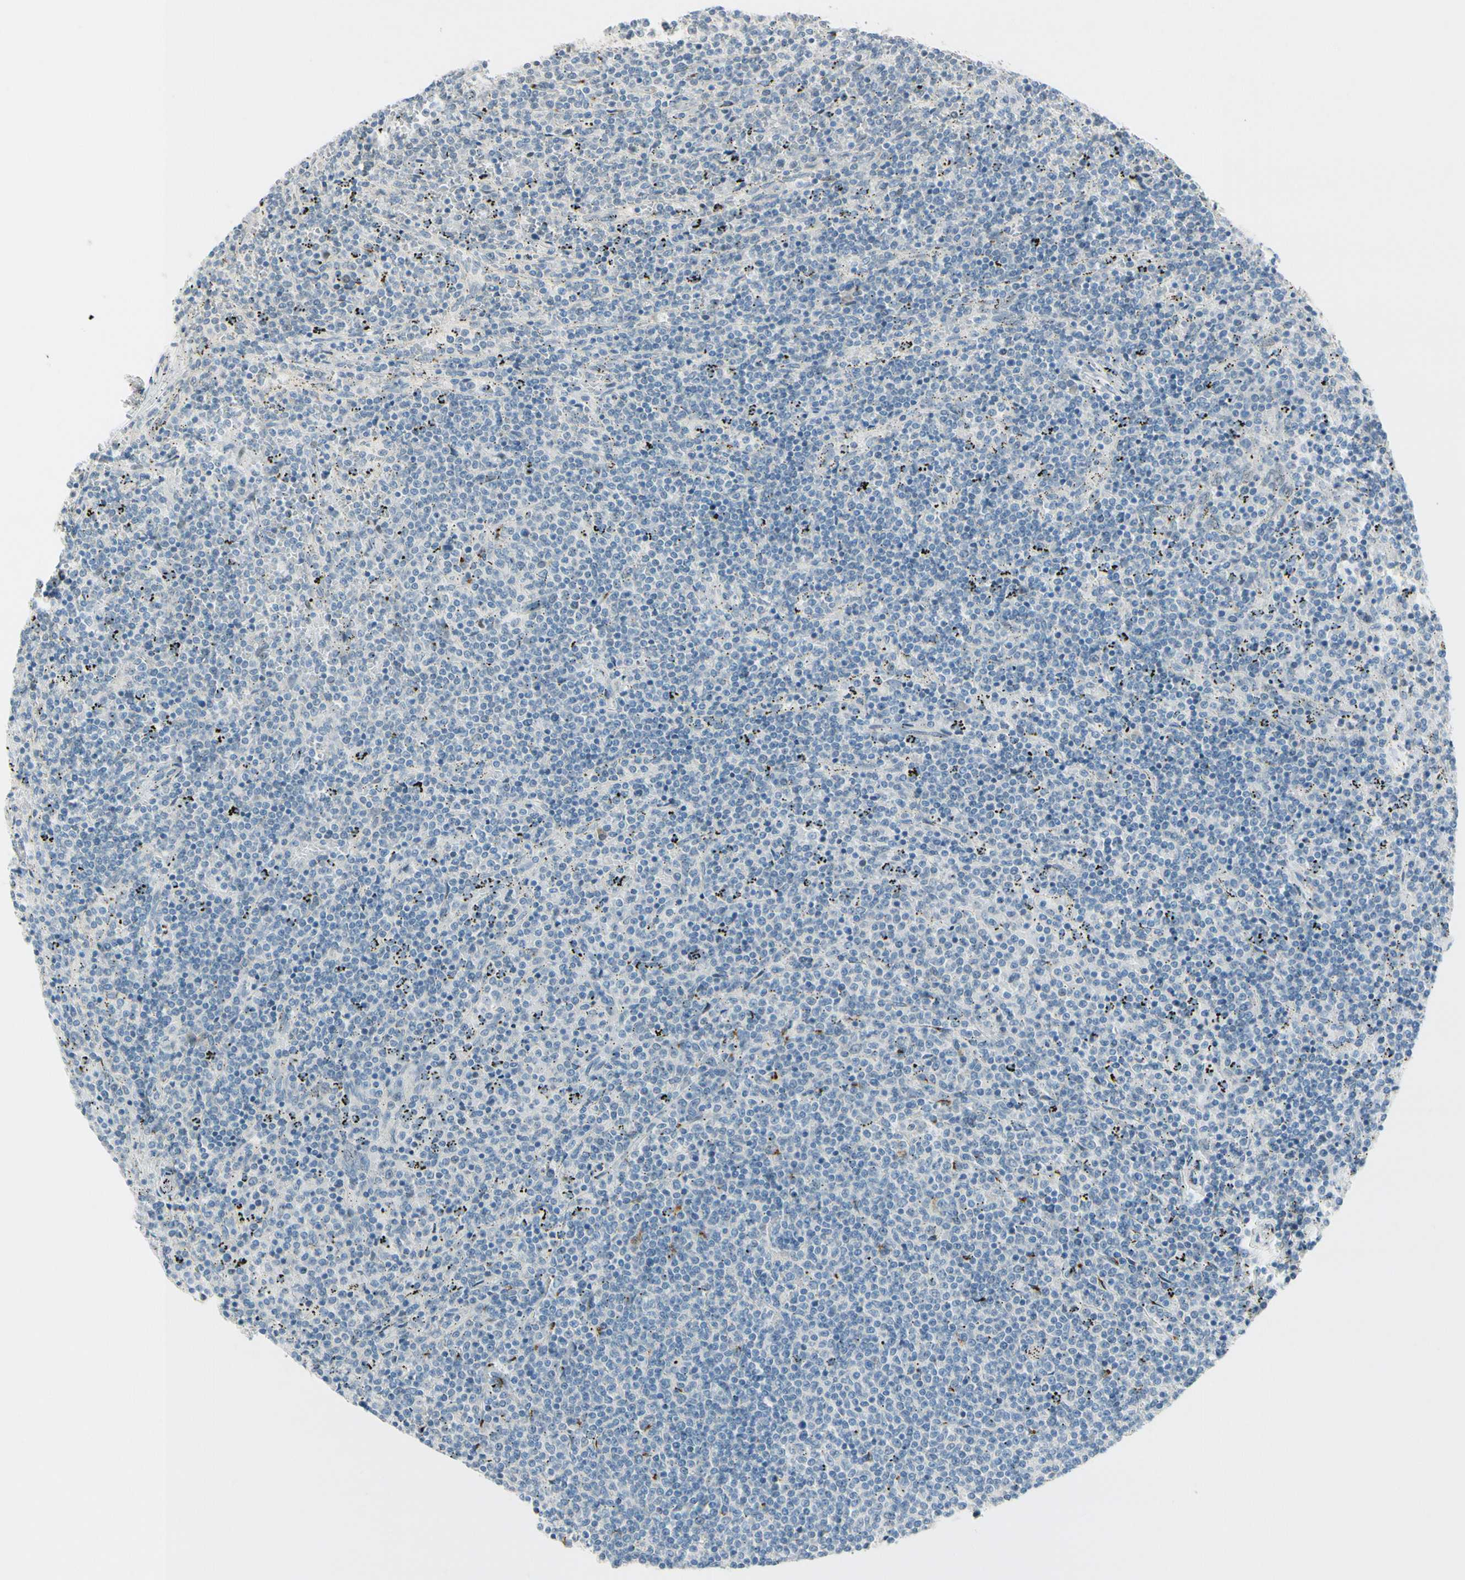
{"staining": {"intensity": "strong", "quantity": "<25%", "location": "cytoplasmic/membranous"}, "tissue": "lymphoma", "cell_type": "Tumor cells", "image_type": "cancer", "snomed": [{"axis": "morphology", "description": "Malignant lymphoma, non-Hodgkin's type, Low grade"}, {"axis": "topography", "description": "Spleen"}], "caption": "The histopathology image demonstrates staining of malignant lymphoma, non-Hodgkin's type (low-grade), revealing strong cytoplasmic/membranous protein positivity (brown color) within tumor cells.", "gene": "B4GALNT1", "patient": {"sex": "female", "age": 50}}